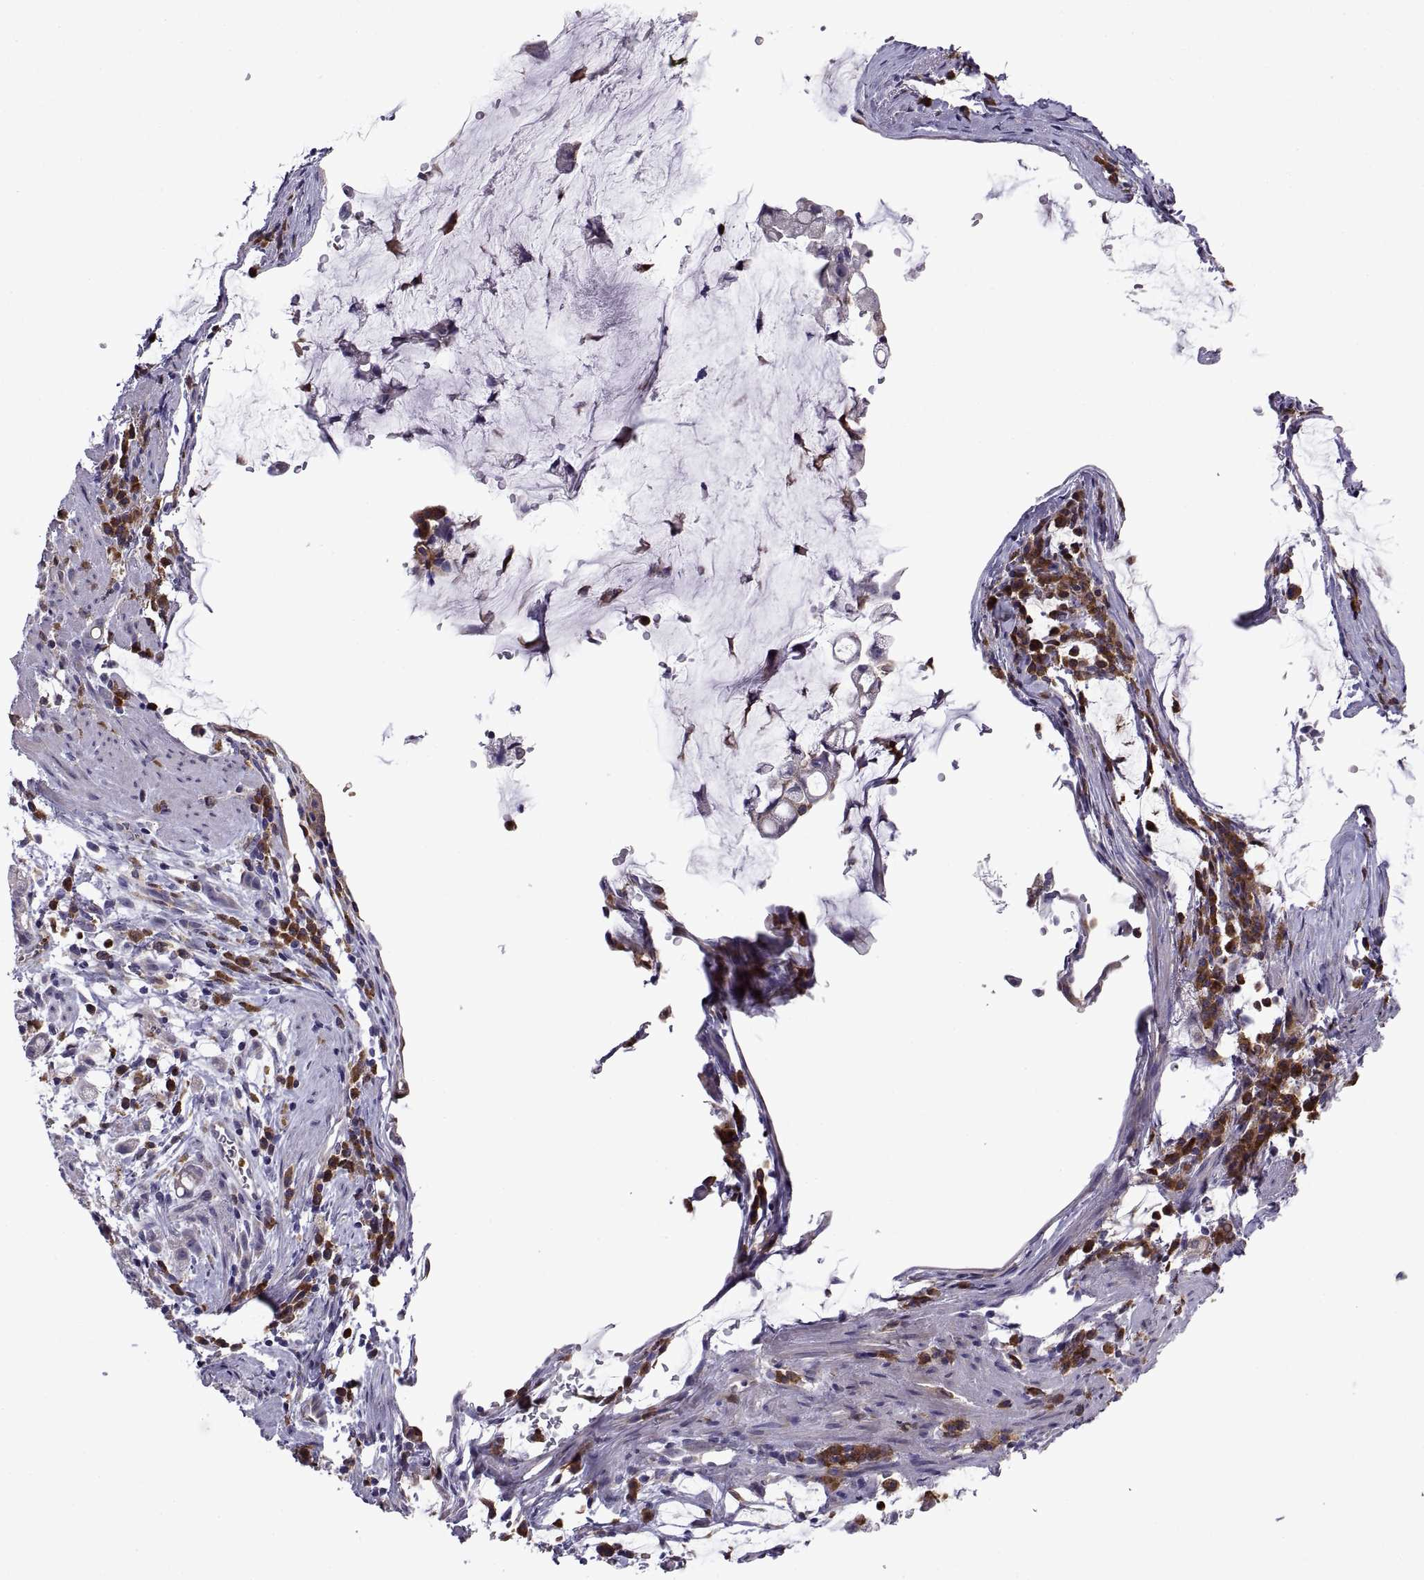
{"staining": {"intensity": "negative", "quantity": "none", "location": "none"}, "tissue": "stomach cancer", "cell_type": "Tumor cells", "image_type": "cancer", "snomed": [{"axis": "morphology", "description": "Adenocarcinoma, NOS"}, {"axis": "topography", "description": "Stomach"}], "caption": "Tumor cells show no significant protein positivity in stomach cancer (adenocarcinoma).", "gene": "DOK3", "patient": {"sex": "female", "age": 60}}